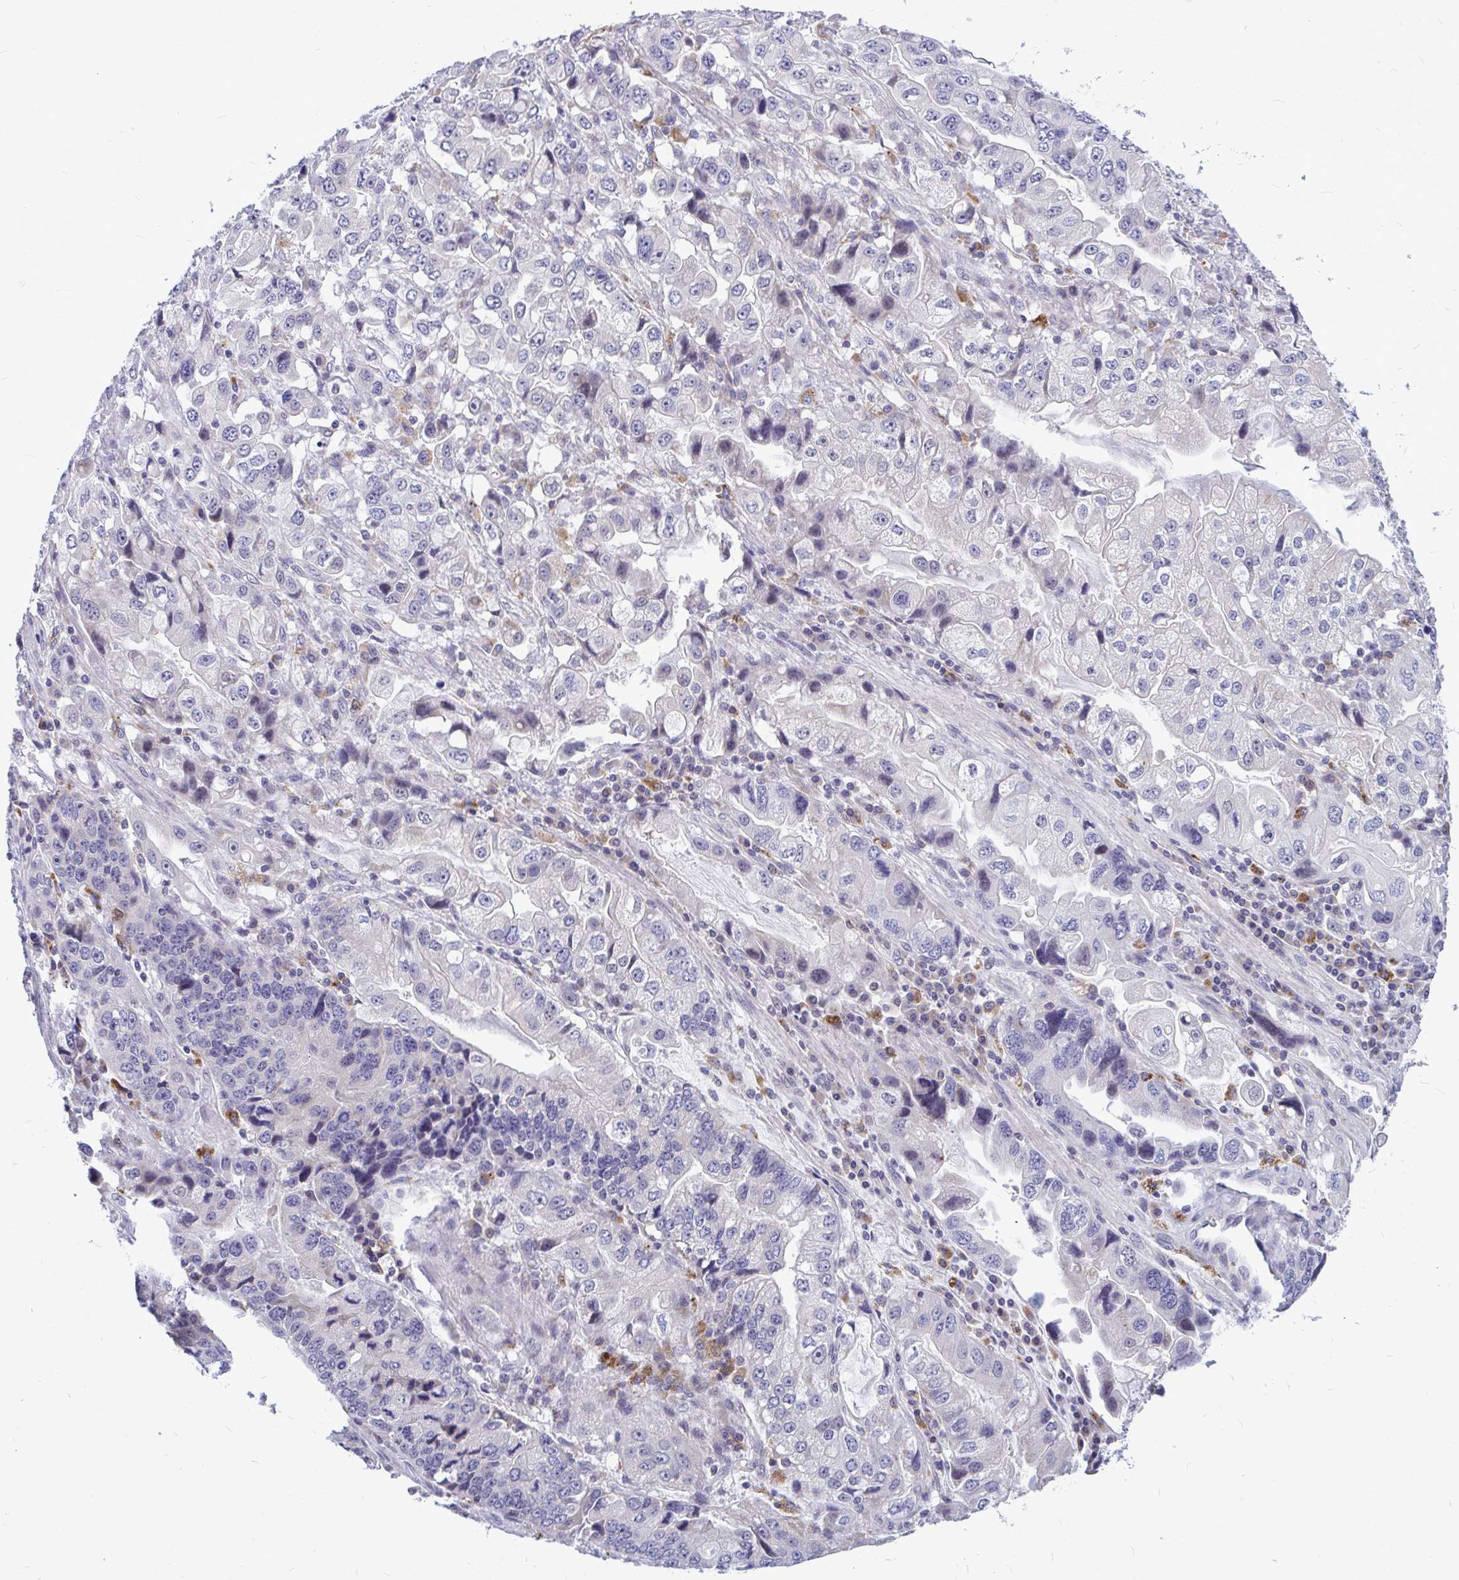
{"staining": {"intensity": "negative", "quantity": "none", "location": "none"}, "tissue": "stomach cancer", "cell_type": "Tumor cells", "image_type": "cancer", "snomed": [{"axis": "morphology", "description": "Adenocarcinoma, NOS"}, {"axis": "topography", "description": "Stomach, lower"}], "caption": "Photomicrograph shows no significant protein staining in tumor cells of stomach cancer.", "gene": "ZSCAN25", "patient": {"sex": "female", "age": 93}}